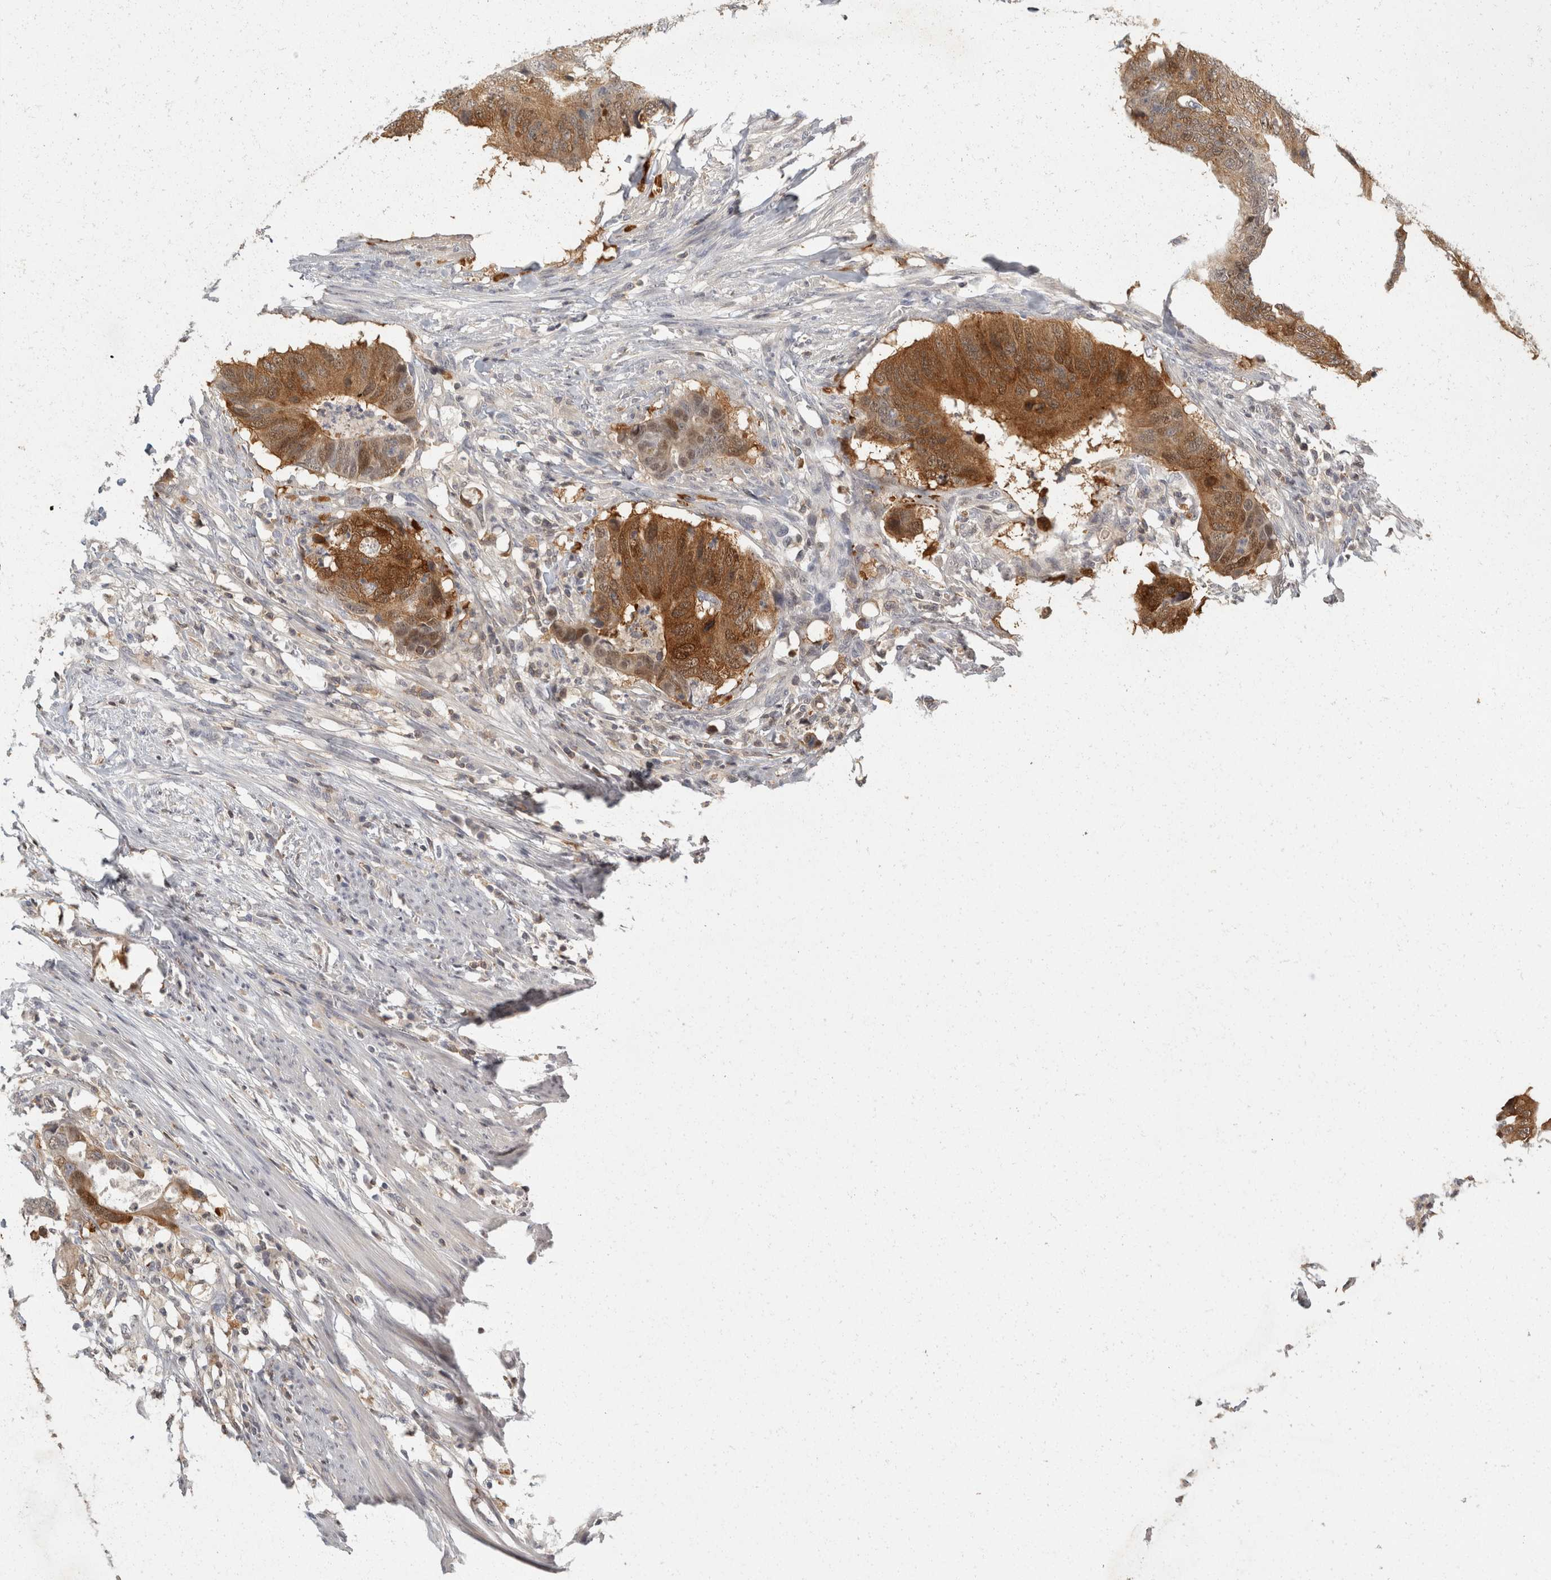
{"staining": {"intensity": "moderate", "quantity": "25%-75%", "location": "cytoplasmic/membranous,nuclear"}, "tissue": "colorectal cancer", "cell_type": "Tumor cells", "image_type": "cancer", "snomed": [{"axis": "morphology", "description": "Adenocarcinoma, NOS"}, {"axis": "topography", "description": "Colon"}], "caption": "Adenocarcinoma (colorectal) stained with a brown dye demonstrates moderate cytoplasmic/membranous and nuclear positive expression in approximately 25%-75% of tumor cells.", "gene": "ACAT2", "patient": {"sex": "male", "age": 56}}